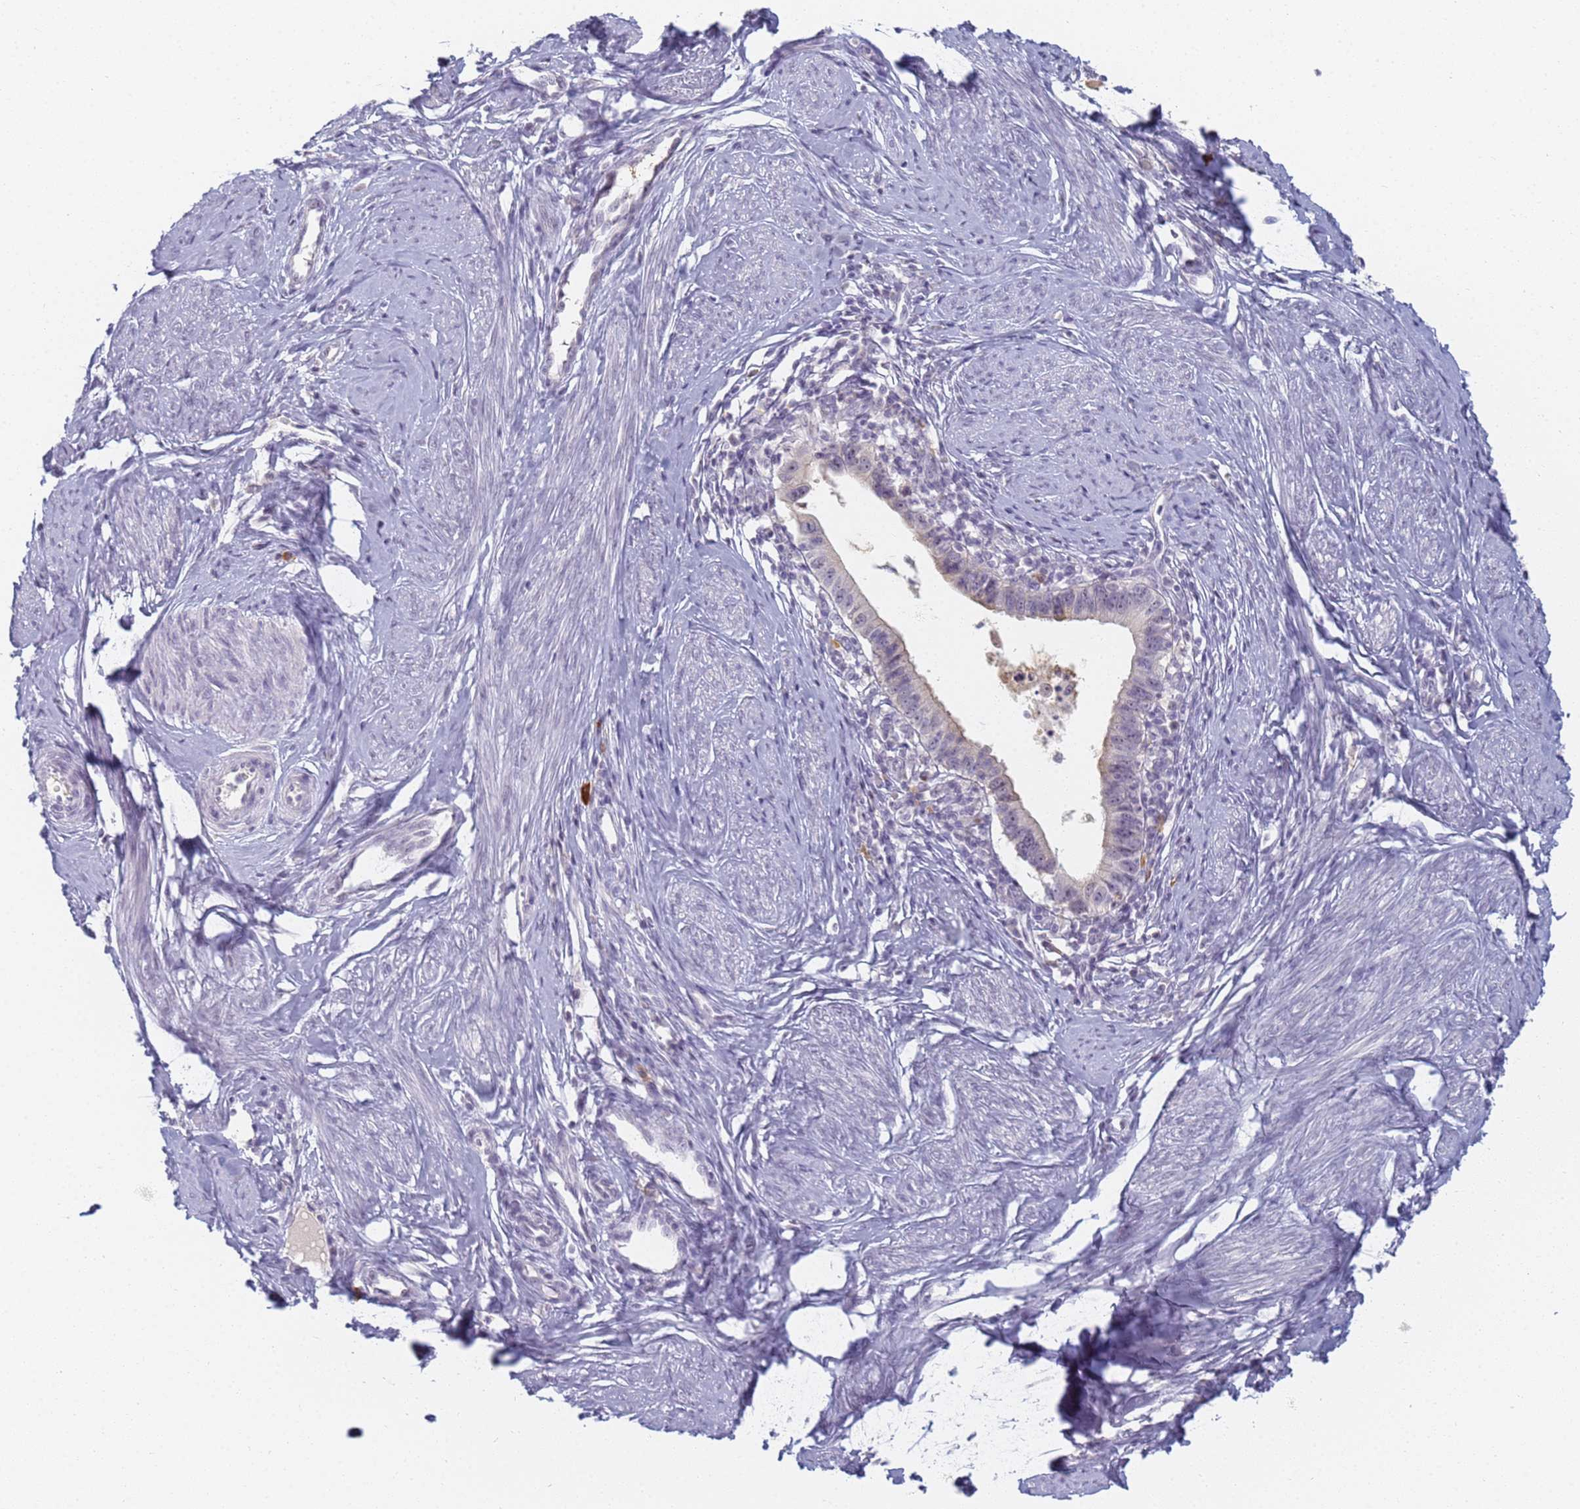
{"staining": {"intensity": "negative", "quantity": "none", "location": "none"}, "tissue": "cervical cancer", "cell_type": "Tumor cells", "image_type": "cancer", "snomed": [{"axis": "morphology", "description": "Adenocarcinoma, NOS"}, {"axis": "topography", "description": "Cervix"}], "caption": "This is a image of immunohistochemistry staining of cervical cancer (adenocarcinoma), which shows no positivity in tumor cells. (DAB (3,3'-diaminobenzidine) IHC, high magnification).", "gene": "SLC38A9", "patient": {"sex": "female", "age": 36}}